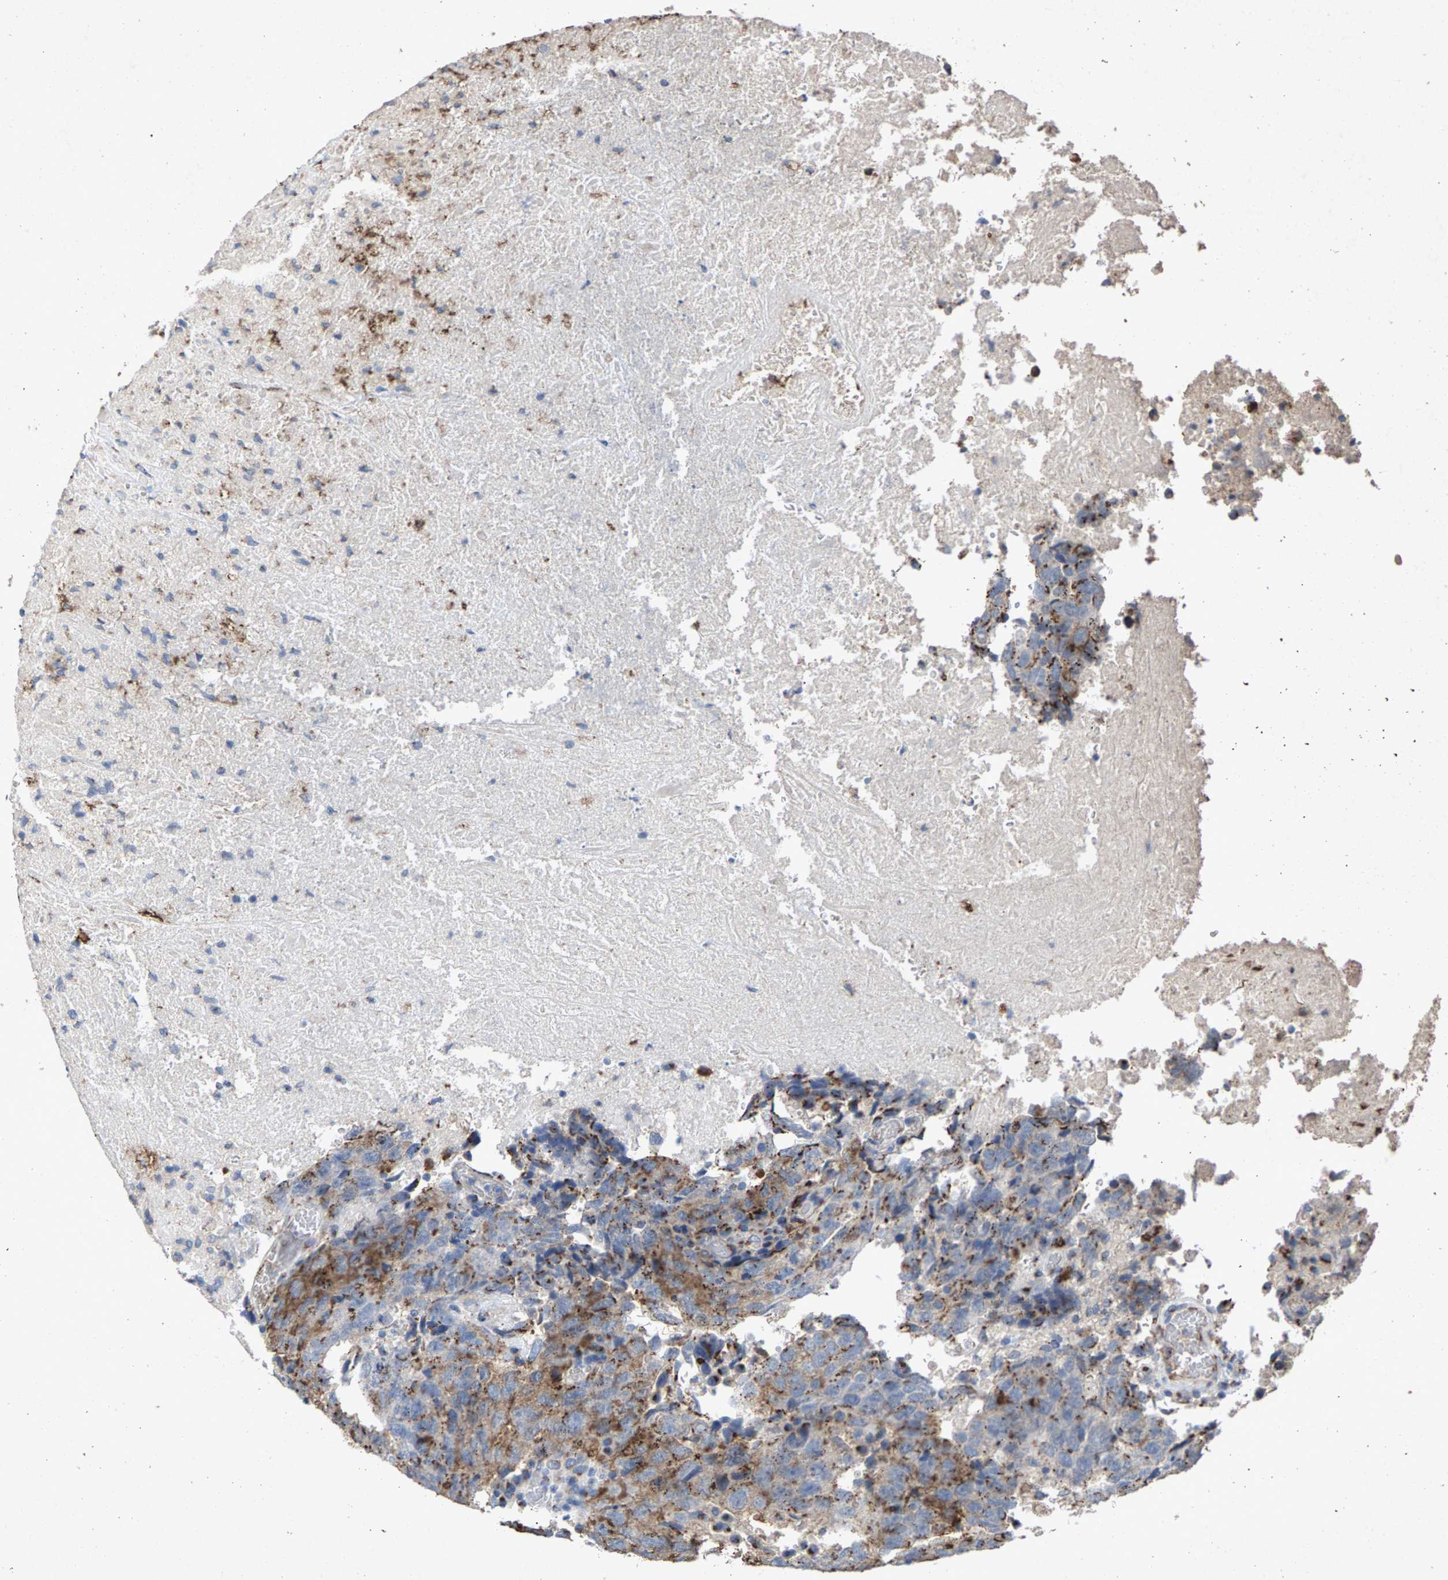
{"staining": {"intensity": "weak", "quantity": "25%-75%", "location": "cytoplasmic/membranous"}, "tissue": "testis cancer", "cell_type": "Tumor cells", "image_type": "cancer", "snomed": [{"axis": "morphology", "description": "Necrosis, NOS"}, {"axis": "morphology", "description": "Carcinoma, Embryonal, NOS"}, {"axis": "topography", "description": "Testis"}], "caption": "There is low levels of weak cytoplasmic/membranous staining in tumor cells of embryonal carcinoma (testis), as demonstrated by immunohistochemical staining (brown color).", "gene": "MAN2A1", "patient": {"sex": "male", "age": 19}}